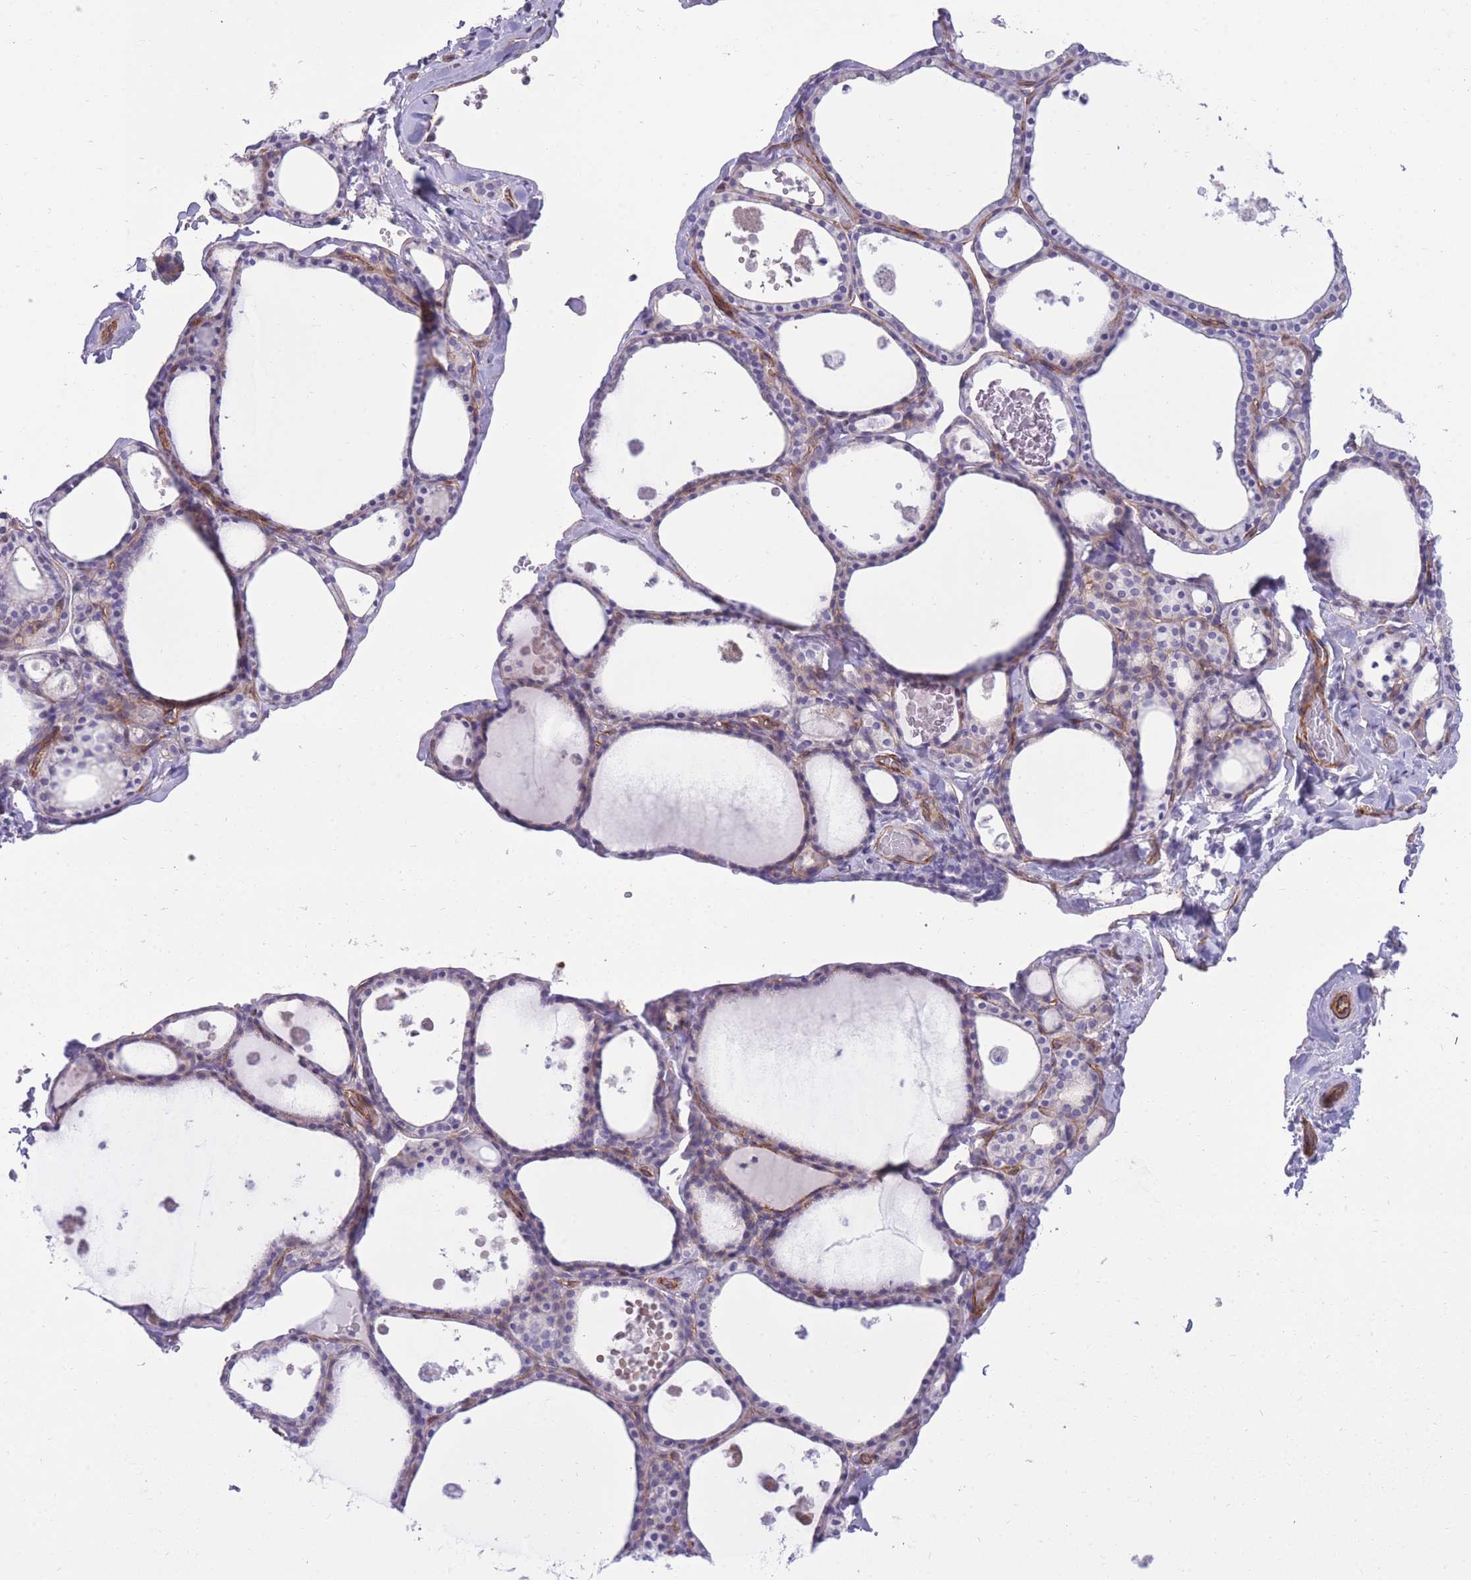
{"staining": {"intensity": "negative", "quantity": "none", "location": "none"}, "tissue": "thyroid gland", "cell_type": "Glandular cells", "image_type": "normal", "snomed": [{"axis": "morphology", "description": "Normal tissue, NOS"}, {"axis": "topography", "description": "Thyroid gland"}], "caption": "DAB (3,3'-diaminobenzidine) immunohistochemical staining of benign human thyroid gland displays no significant expression in glandular cells.", "gene": "RGS11", "patient": {"sex": "male", "age": 56}}